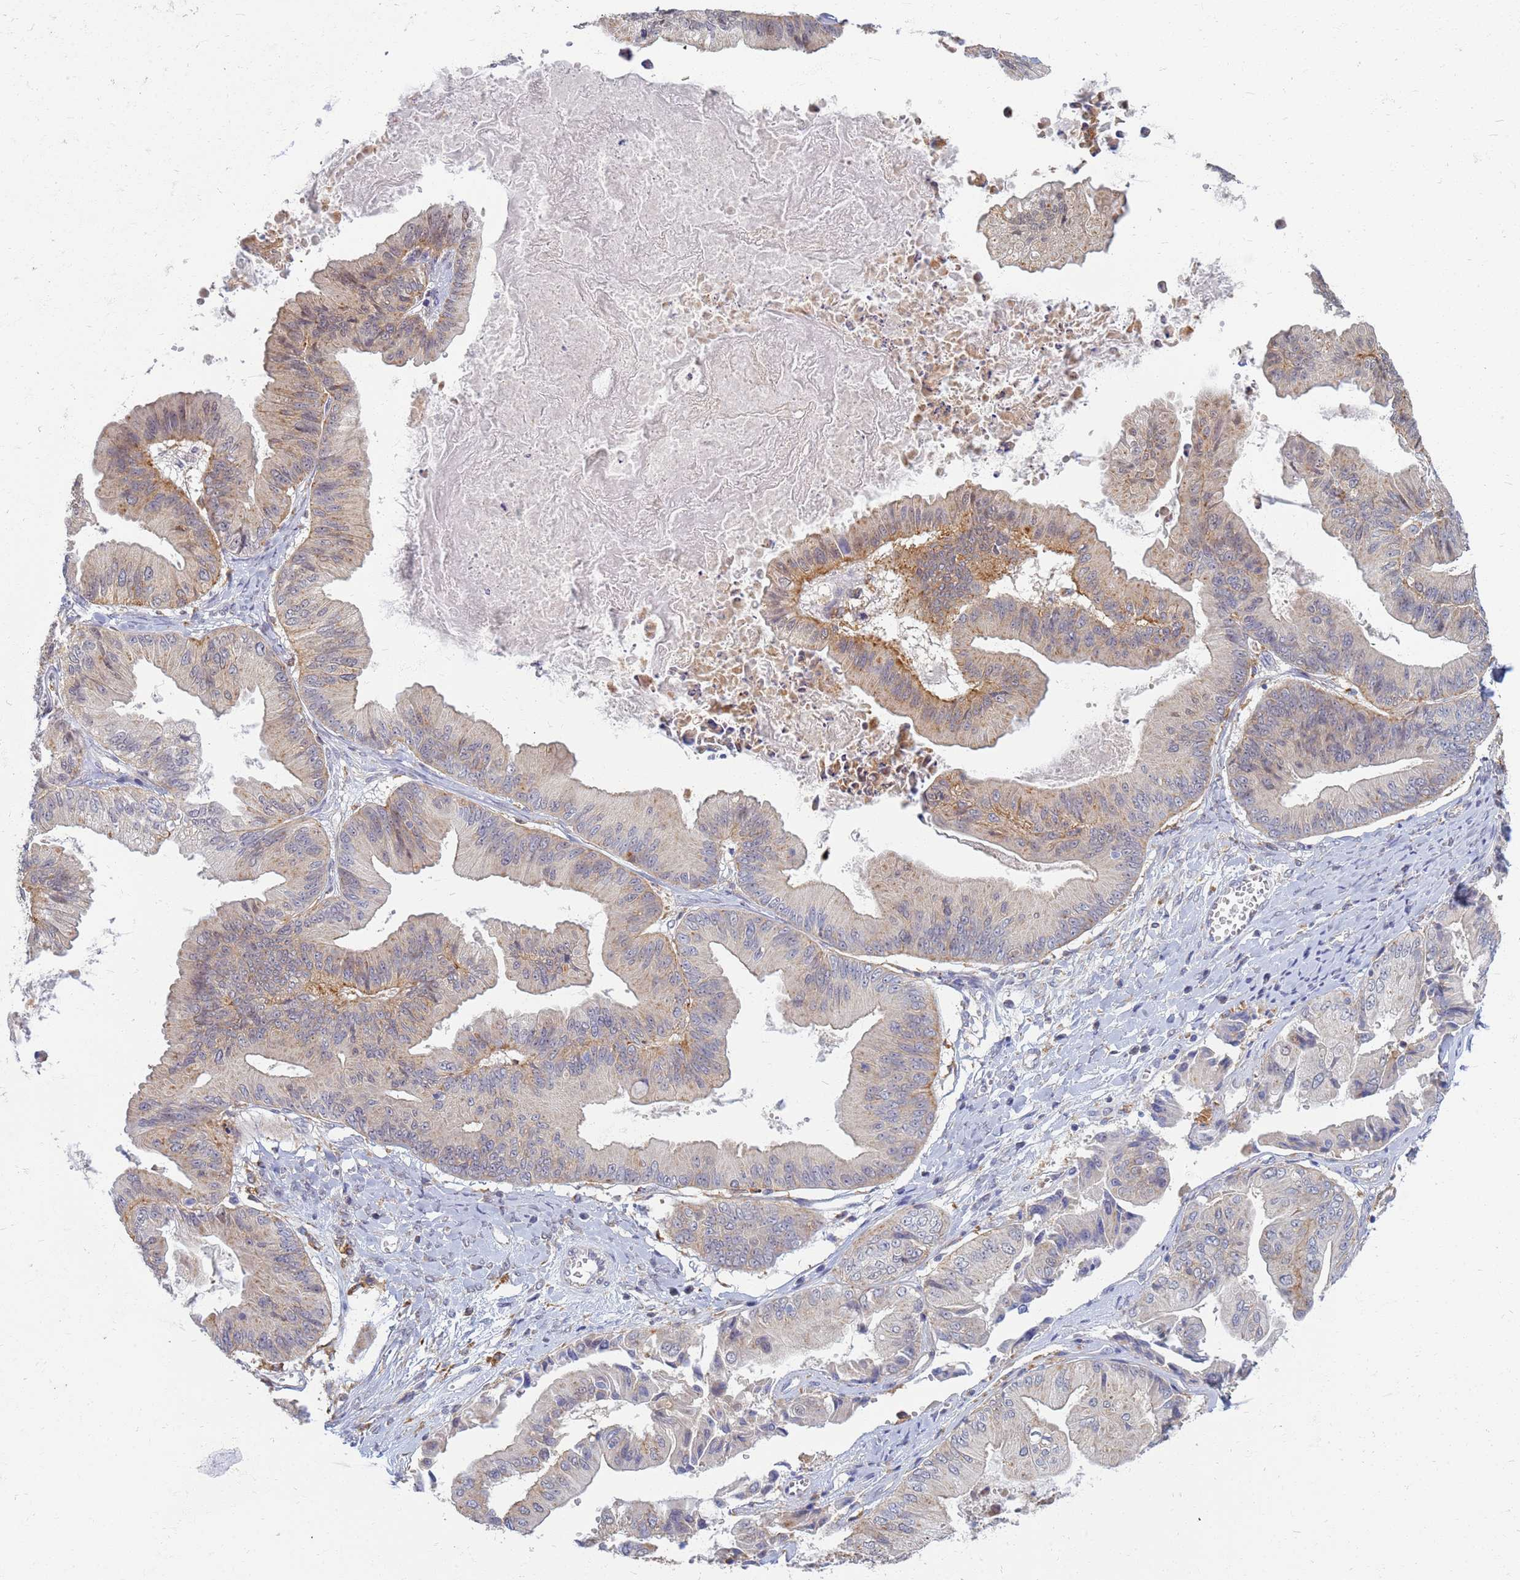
{"staining": {"intensity": "moderate", "quantity": "<25%", "location": "cytoplasmic/membranous"}, "tissue": "ovarian cancer", "cell_type": "Tumor cells", "image_type": "cancer", "snomed": [{"axis": "morphology", "description": "Cystadenocarcinoma, mucinous, NOS"}, {"axis": "topography", "description": "Ovary"}], "caption": "The immunohistochemical stain labels moderate cytoplasmic/membranous staining in tumor cells of ovarian mucinous cystadenocarcinoma tissue.", "gene": "ATP6V1E1", "patient": {"sex": "female", "age": 61}}